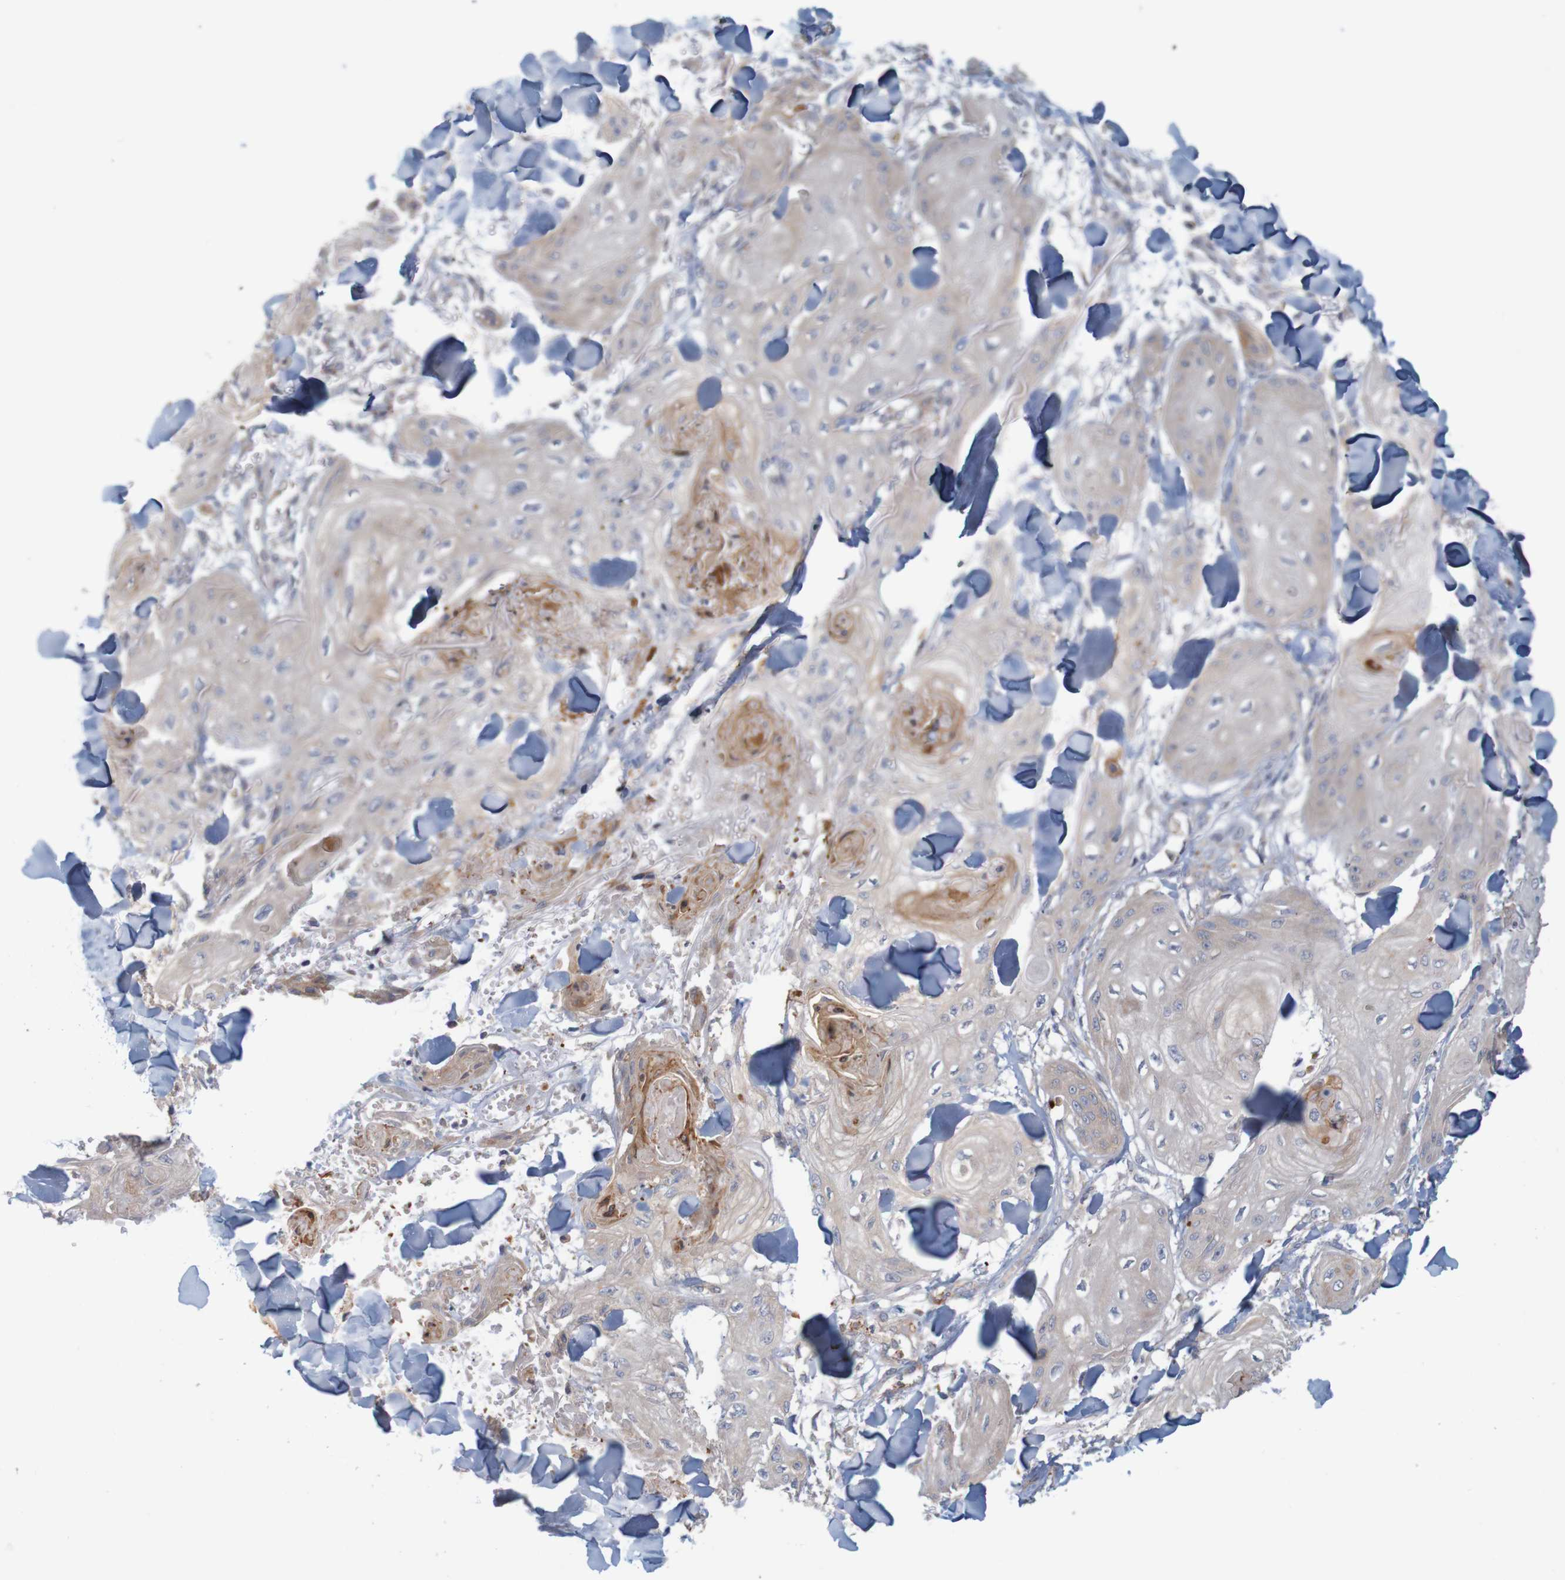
{"staining": {"intensity": "weak", "quantity": "<25%", "location": "cytoplasmic/membranous"}, "tissue": "skin cancer", "cell_type": "Tumor cells", "image_type": "cancer", "snomed": [{"axis": "morphology", "description": "Squamous cell carcinoma, NOS"}, {"axis": "topography", "description": "Skin"}], "caption": "Micrograph shows no significant protein staining in tumor cells of squamous cell carcinoma (skin).", "gene": "KRT23", "patient": {"sex": "male", "age": 74}}